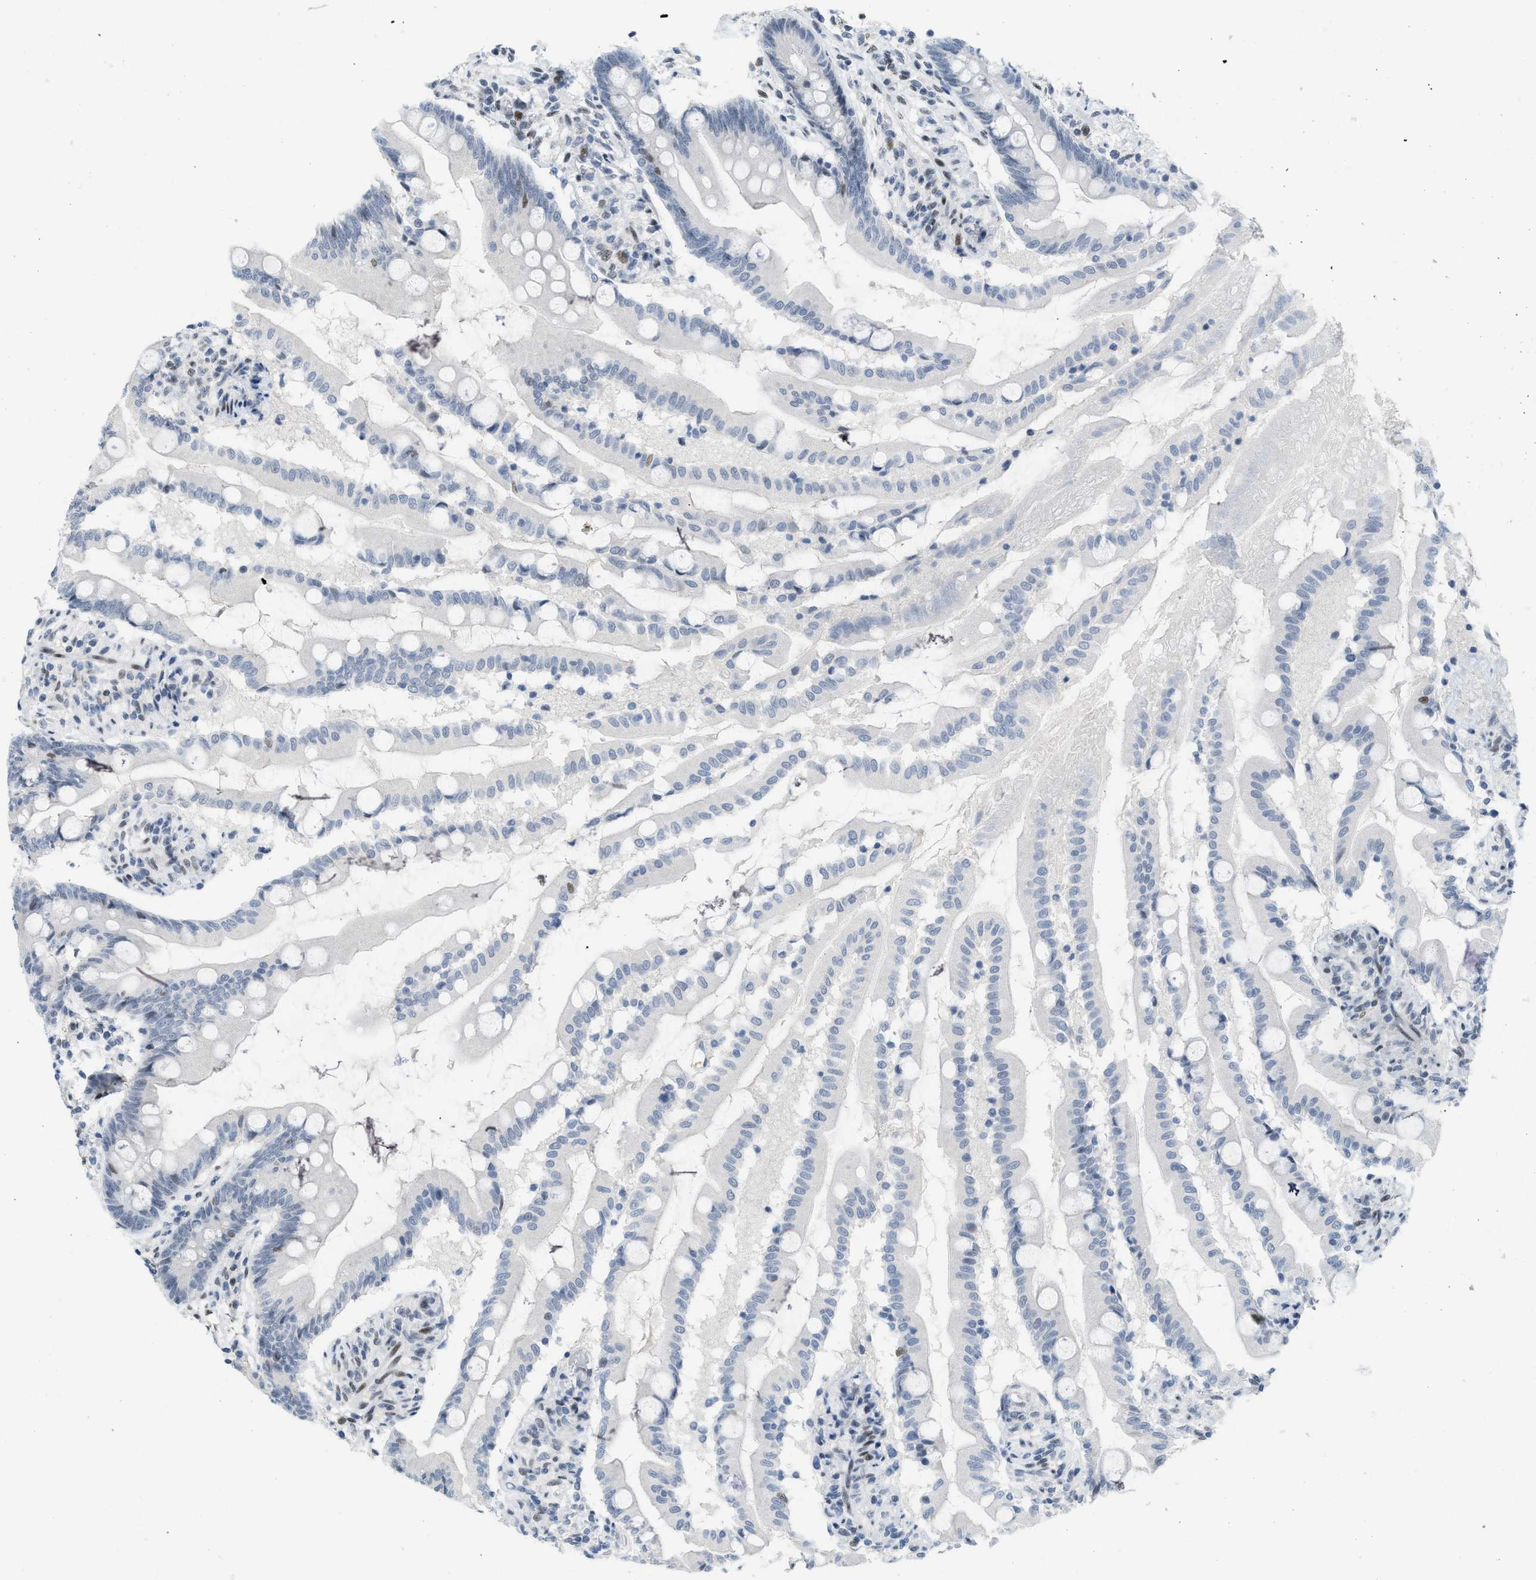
{"staining": {"intensity": "moderate", "quantity": "<25%", "location": "nuclear"}, "tissue": "small intestine", "cell_type": "Glandular cells", "image_type": "normal", "snomed": [{"axis": "morphology", "description": "Normal tissue, NOS"}, {"axis": "topography", "description": "Small intestine"}], "caption": "DAB immunohistochemical staining of benign human small intestine exhibits moderate nuclear protein staining in approximately <25% of glandular cells. (IHC, brightfield microscopy, high magnification).", "gene": "PBX1", "patient": {"sex": "female", "age": 56}}